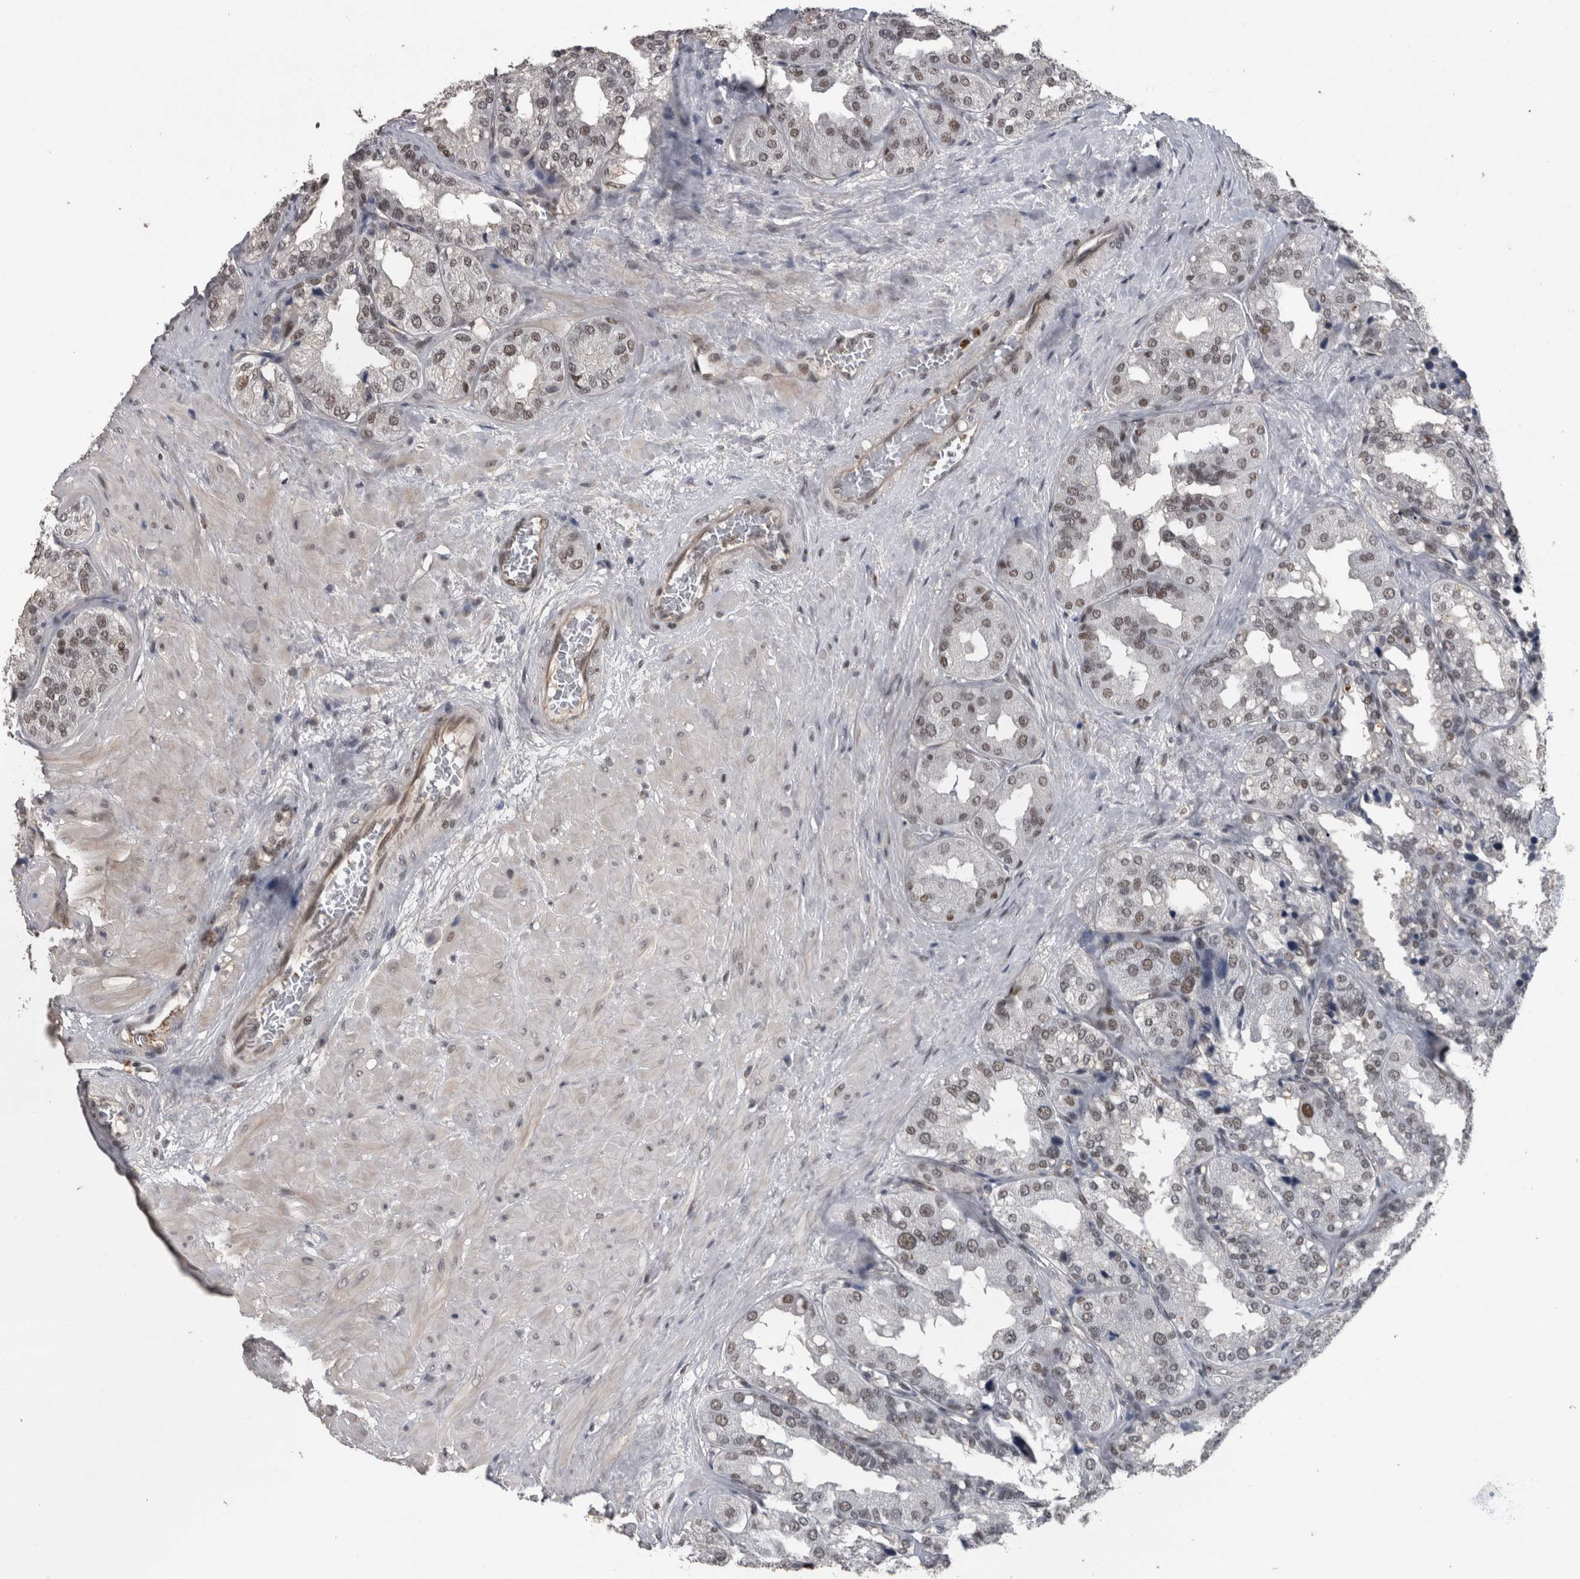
{"staining": {"intensity": "weak", "quantity": ">75%", "location": "nuclear"}, "tissue": "seminal vesicle", "cell_type": "Glandular cells", "image_type": "normal", "snomed": [{"axis": "morphology", "description": "Normal tissue, NOS"}, {"axis": "topography", "description": "Prostate"}, {"axis": "topography", "description": "Seminal veicle"}], "caption": "Human seminal vesicle stained for a protein (brown) demonstrates weak nuclear positive staining in about >75% of glandular cells.", "gene": "POLD2", "patient": {"sex": "male", "age": 51}}